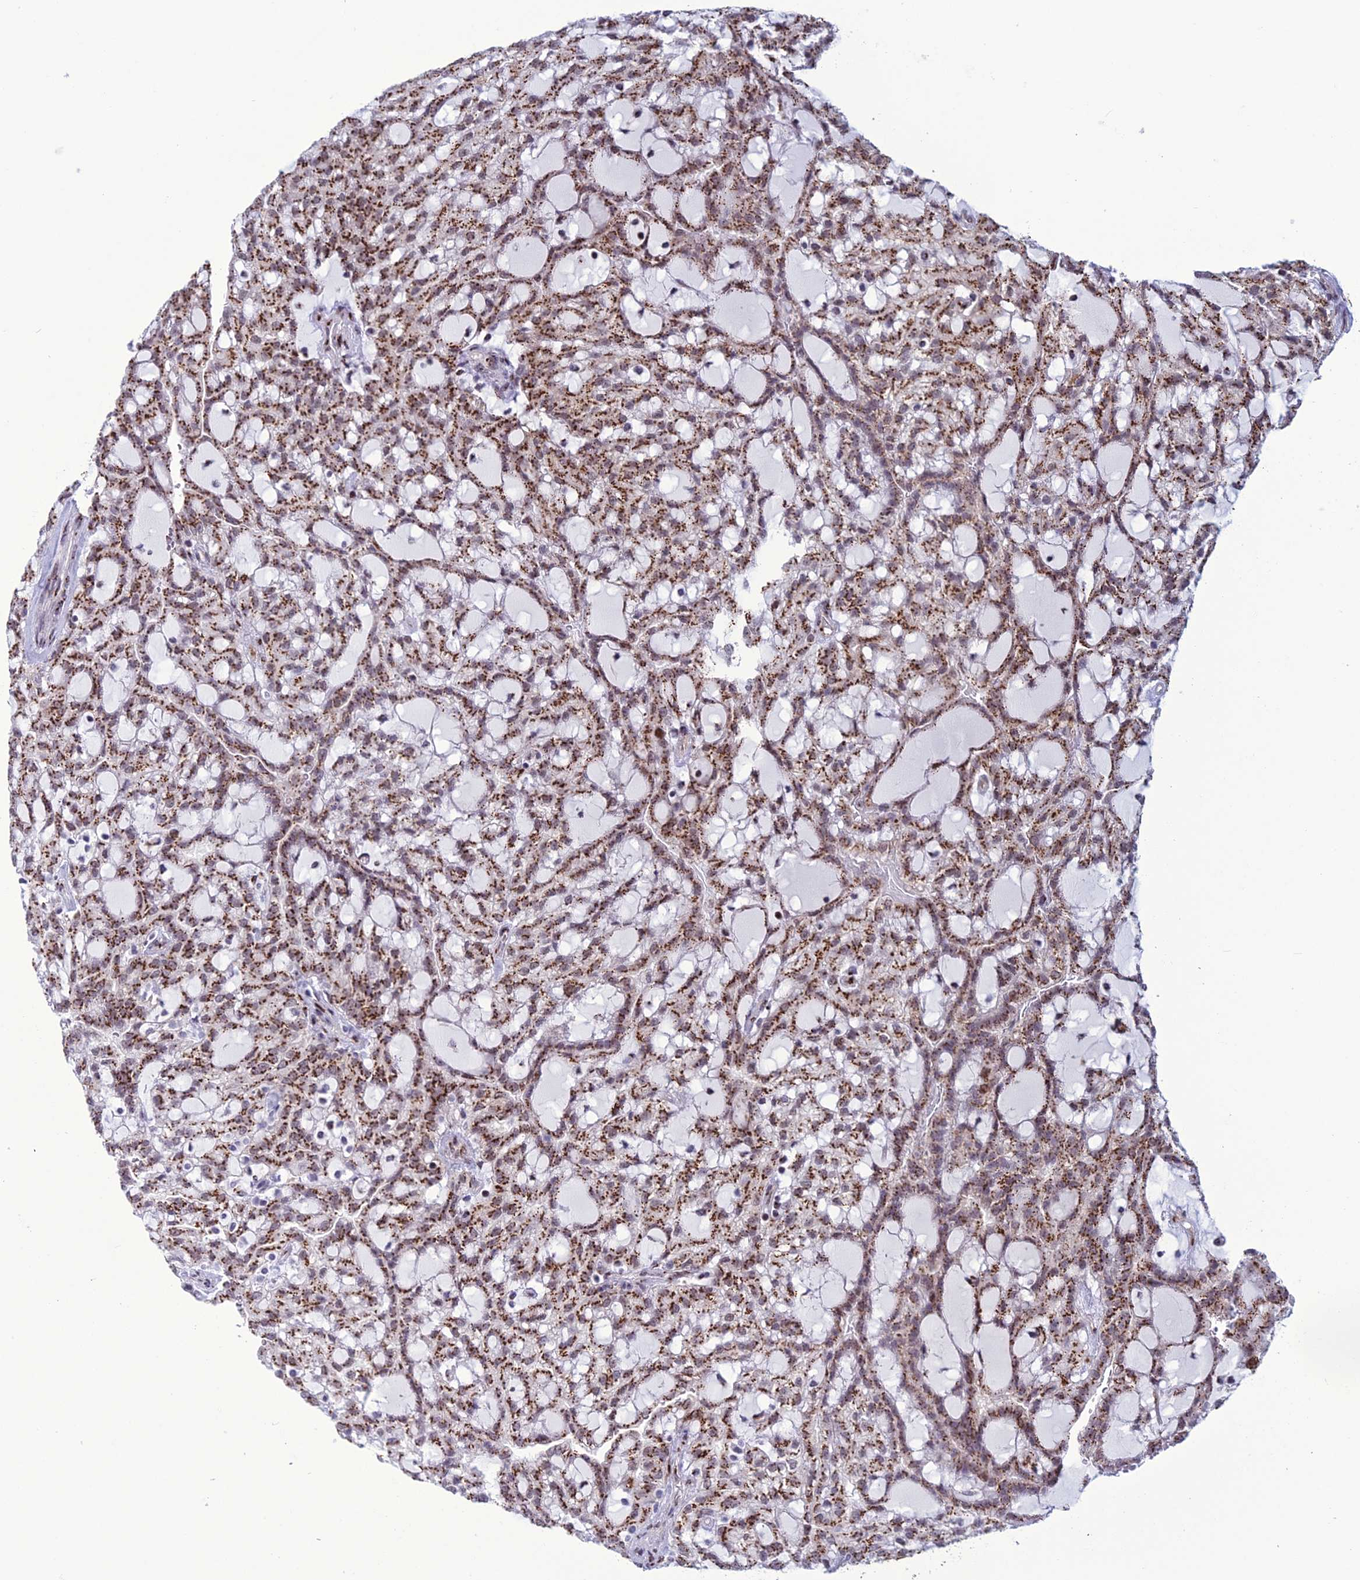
{"staining": {"intensity": "strong", "quantity": ">75%", "location": "cytoplasmic/membranous"}, "tissue": "renal cancer", "cell_type": "Tumor cells", "image_type": "cancer", "snomed": [{"axis": "morphology", "description": "Adenocarcinoma, NOS"}, {"axis": "topography", "description": "Kidney"}], "caption": "Strong cytoplasmic/membranous expression for a protein is appreciated in approximately >75% of tumor cells of renal cancer using immunohistochemistry.", "gene": "PLEKHA4", "patient": {"sex": "male", "age": 63}}